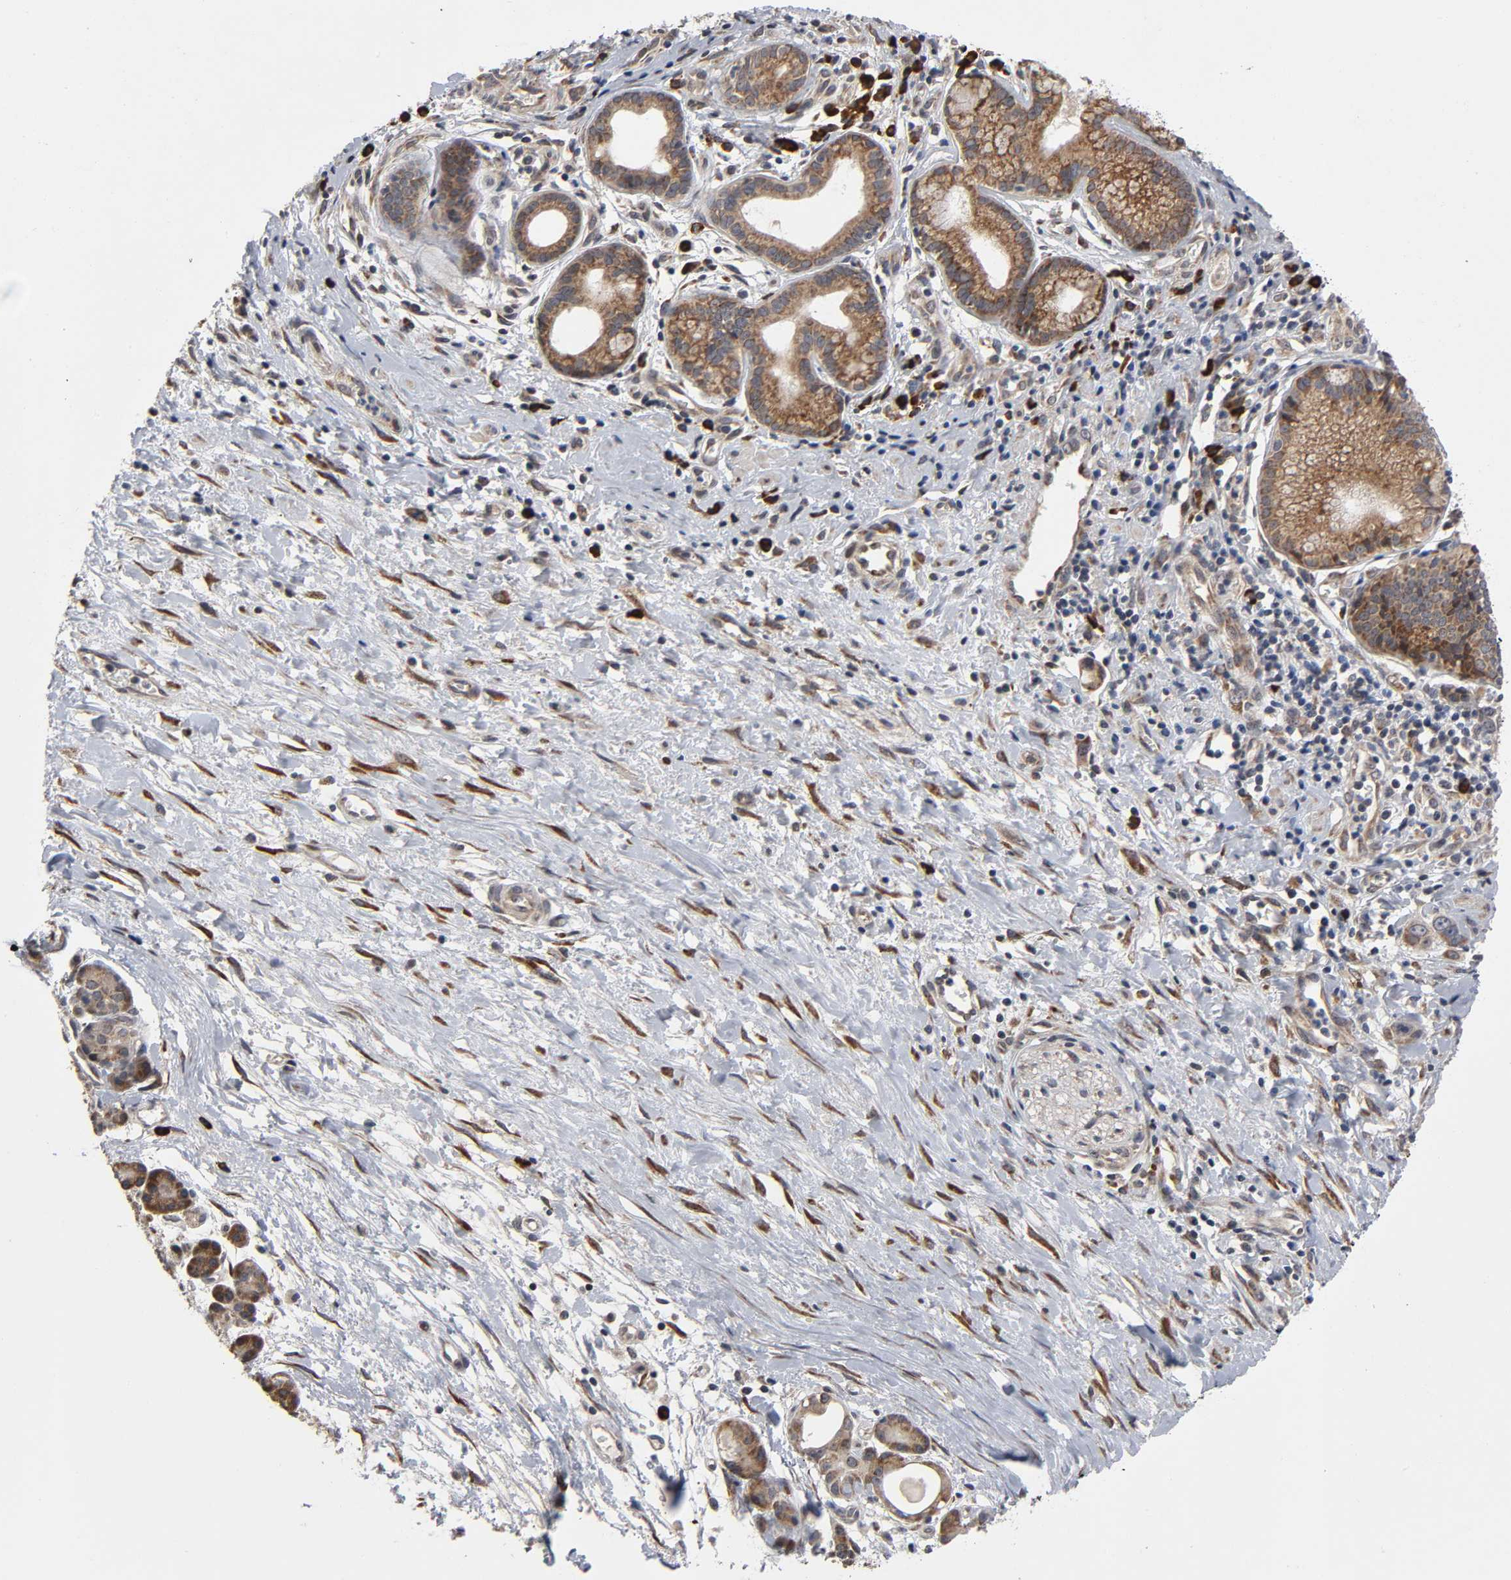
{"staining": {"intensity": "moderate", "quantity": ">75%", "location": "cytoplasmic/membranous"}, "tissue": "pancreatic cancer", "cell_type": "Tumor cells", "image_type": "cancer", "snomed": [{"axis": "morphology", "description": "Adenocarcinoma, NOS"}, {"axis": "topography", "description": "Pancreas"}], "caption": "A brown stain shows moderate cytoplasmic/membranous expression of a protein in human adenocarcinoma (pancreatic) tumor cells.", "gene": "SLC30A9", "patient": {"sex": "female", "age": 60}}